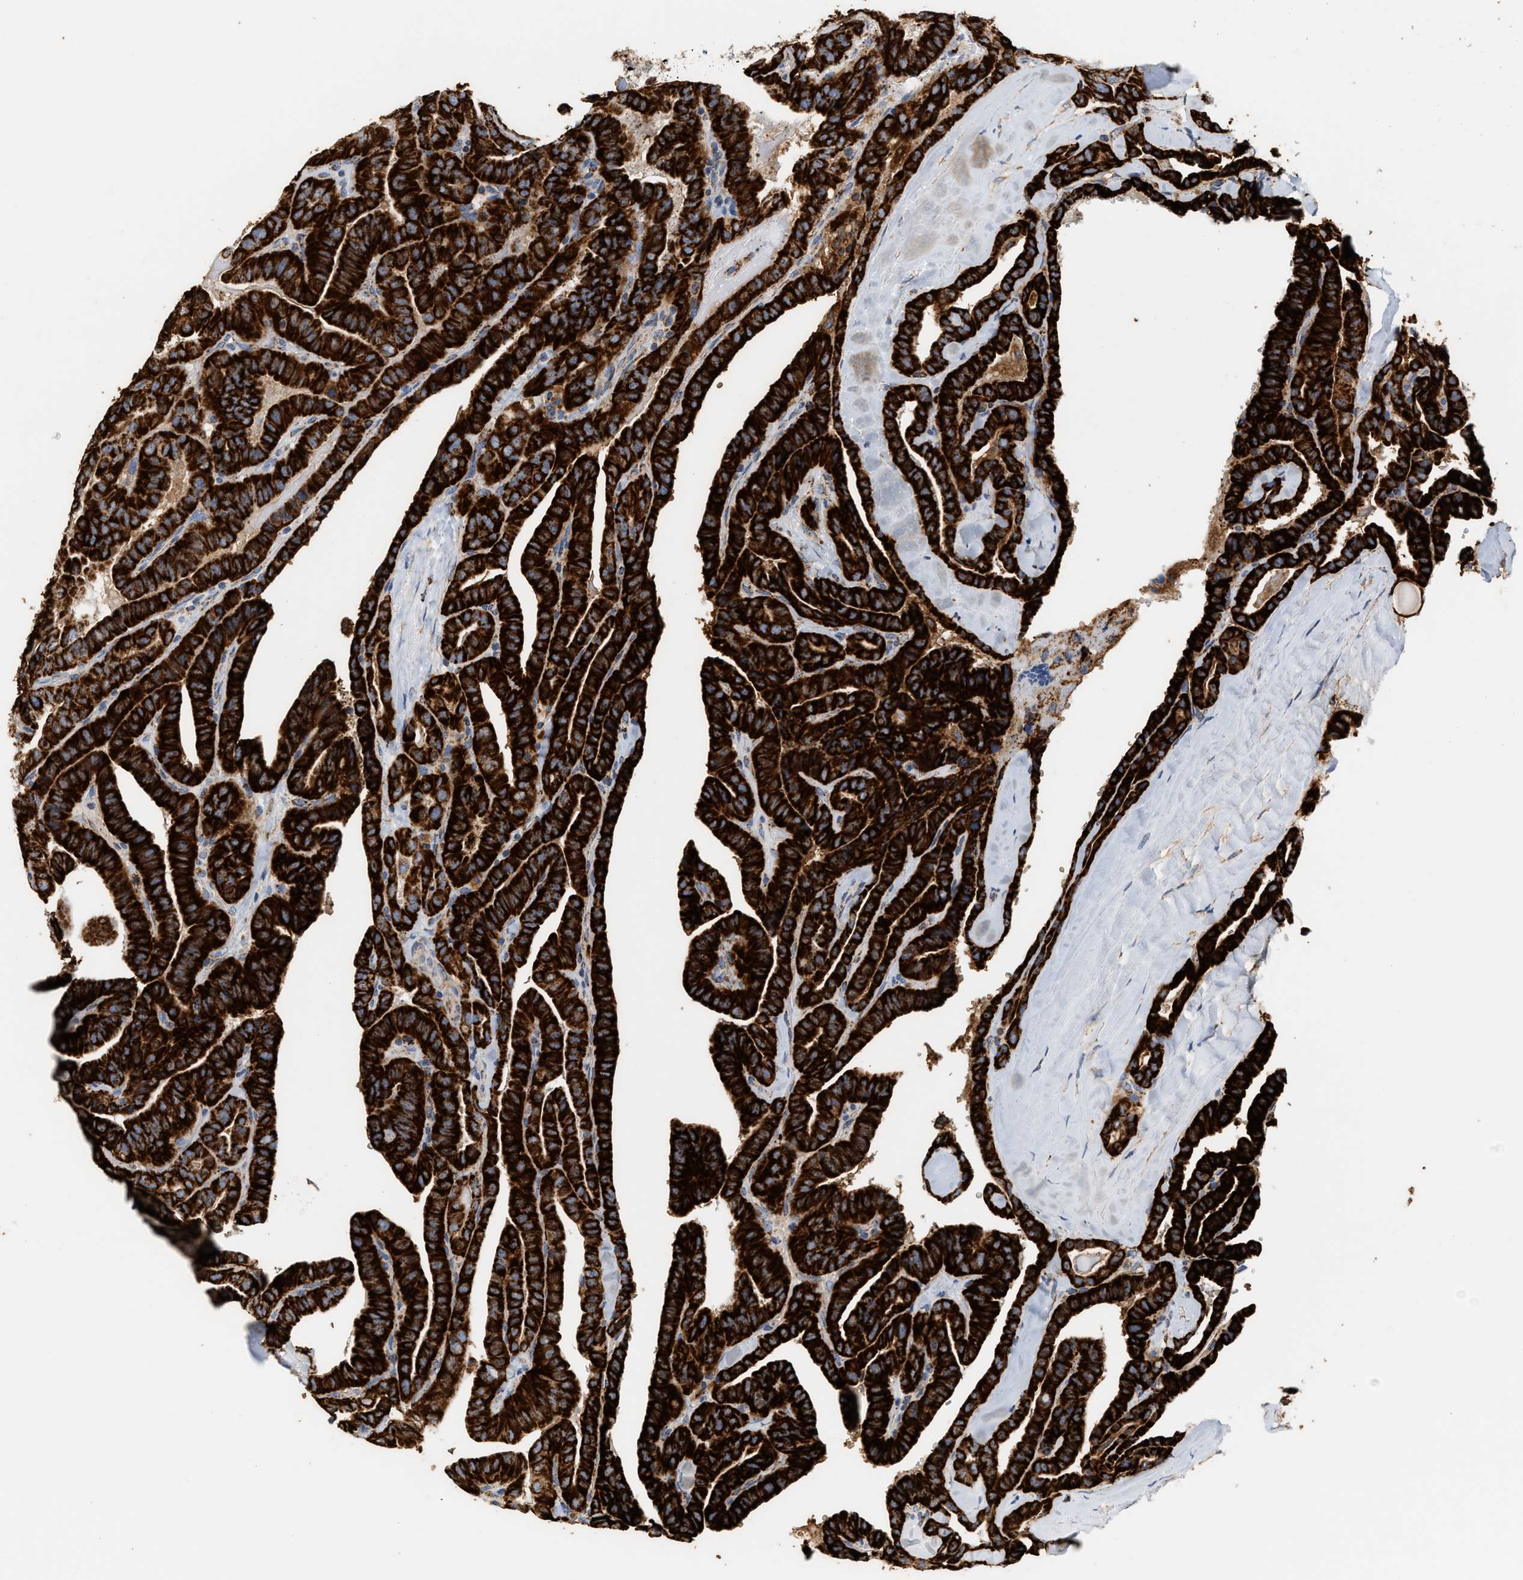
{"staining": {"intensity": "strong", "quantity": ">75%", "location": "cytoplasmic/membranous"}, "tissue": "thyroid cancer", "cell_type": "Tumor cells", "image_type": "cancer", "snomed": [{"axis": "morphology", "description": "Papillary adenocarcinoma, NOS"}, {"axis": "topography", "description": "Thyroid gland"}], "caption": "Thyroid cancer tissue reveals strong cytoplasmic/membranous expression in approximately >75% of tumor cells The staining was performed using DAB, with brown indicating positive protein expression. Nuclei are stained blue with hematoxylin.", "gene": "SHMT2", "patient": {"sex": "male", "age": 77}}